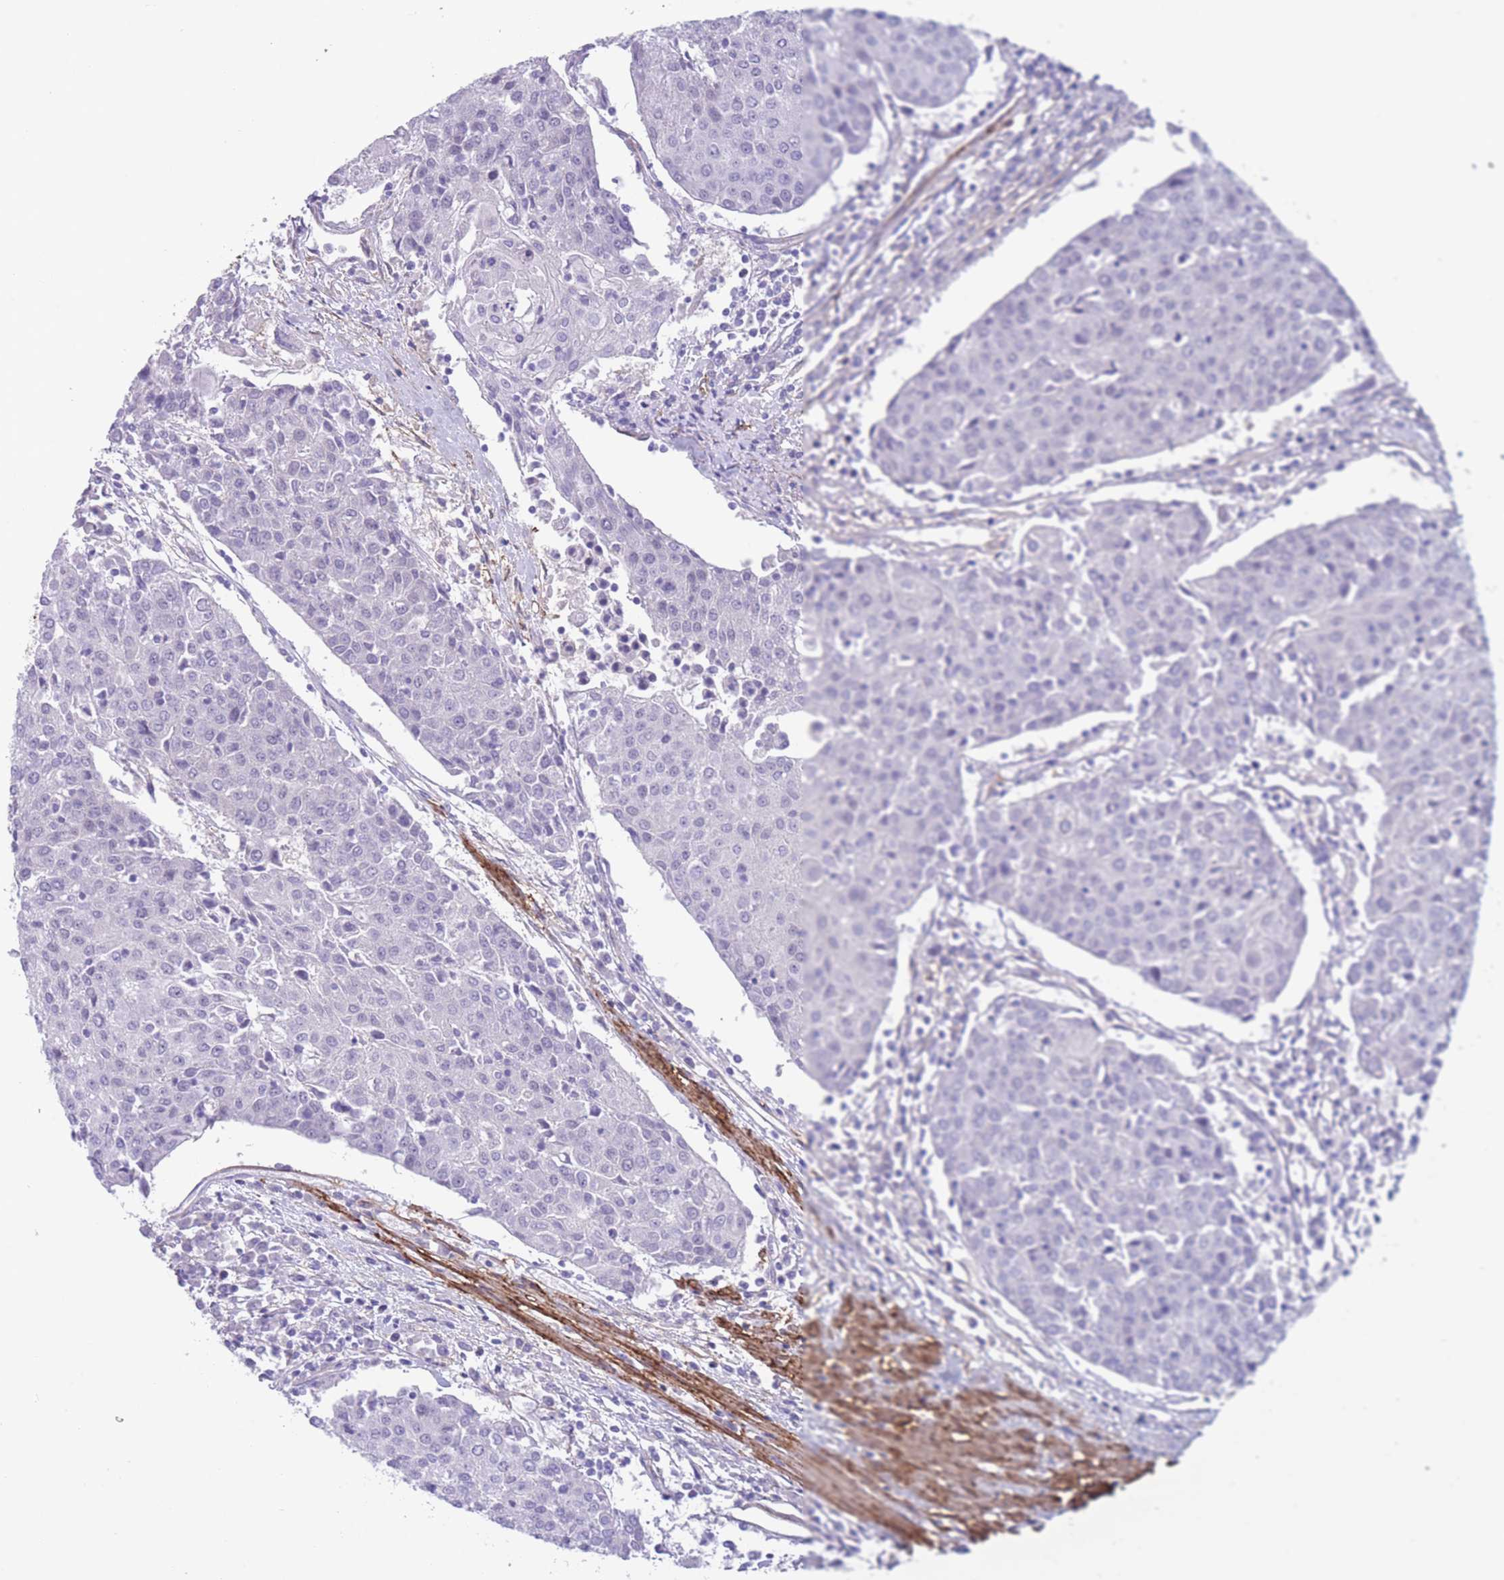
{"staining": {"intensity": "negative", "quantity": "none", "location": "none"}, "tissue": "urothelial cancer", "cell_type": "Tumor cells", "image_type": "cancer", "snomed": [{"axis": "morphology", "description": "Urothelial carcinoma, High grade"}, {"axis": "topography", "description": "Urinary bladder"}], "caption": "A micrograph of urothelial cancer stained for a protein demonstrates no brown staining in tumor cells. (Stains: DAB IHC with hematoxylin counter stain, Microscopy: brightfield microscopy at high magnification).", "gene": "DPYD", "patient": {"sex": "female", "age": 85}}